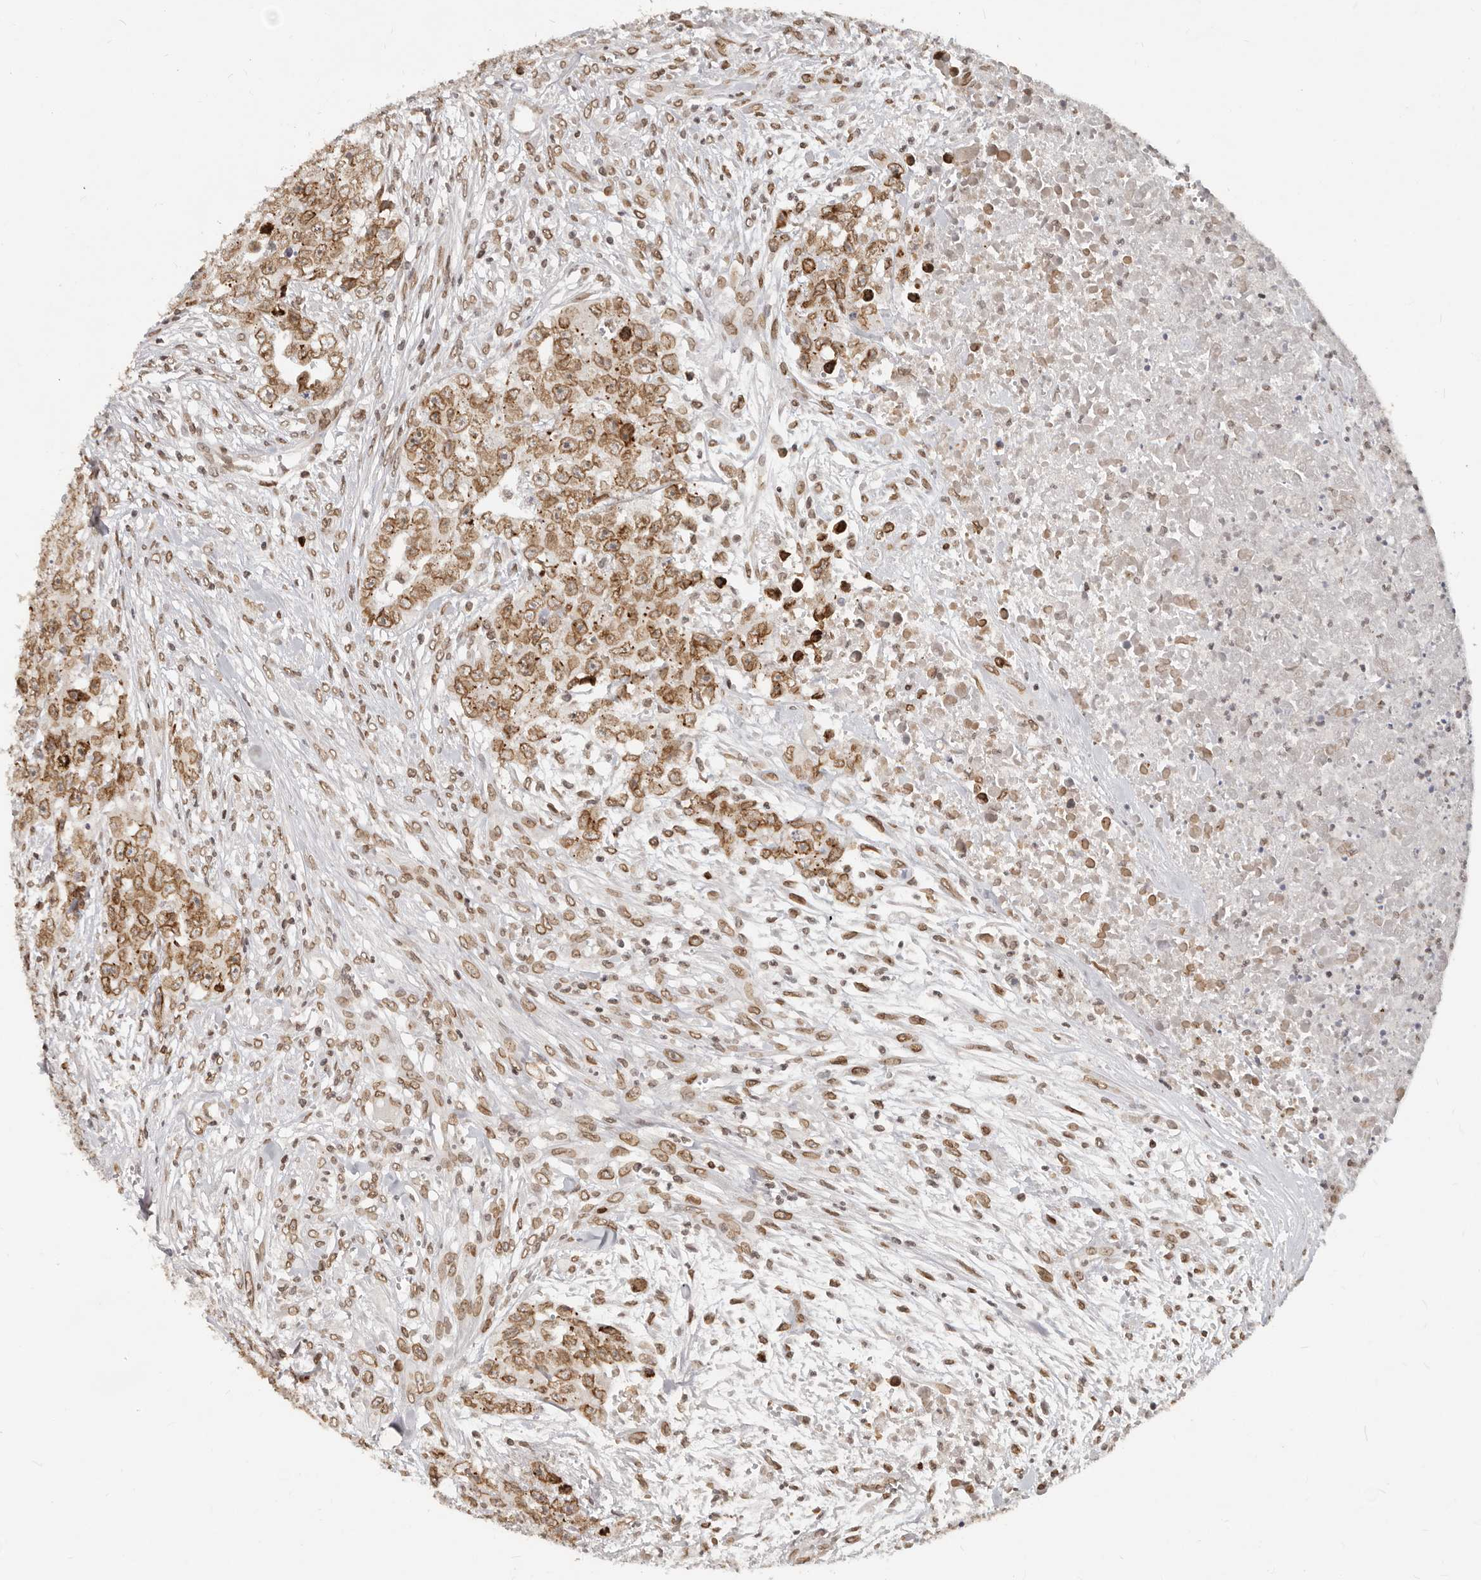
{"staining": {"intensity": "moderate", "quantity": ">75%", "location": "cytoplasmic/membranous,nuclear"}, "tissue": "testis cancer", "cell_type": "Tumor cells", "image_type": "cancer", "snomed": [{"axis": "morphology", "description": "Carcinoma, Embryonal, NOS"}, {"axis": "topography", "description": "Testis"}], "caption": "Immunohistochemistry (IHC) micrograph of embryonal carcinoma (testis) stained for a protein (brown), which exhibits medium levels of moderate cytoplasmic/membranous and nuclear positivity in approximately >75% of tumor cells.", "gene": "NUP153", "patient": {"sex": "male", "age": 28}}